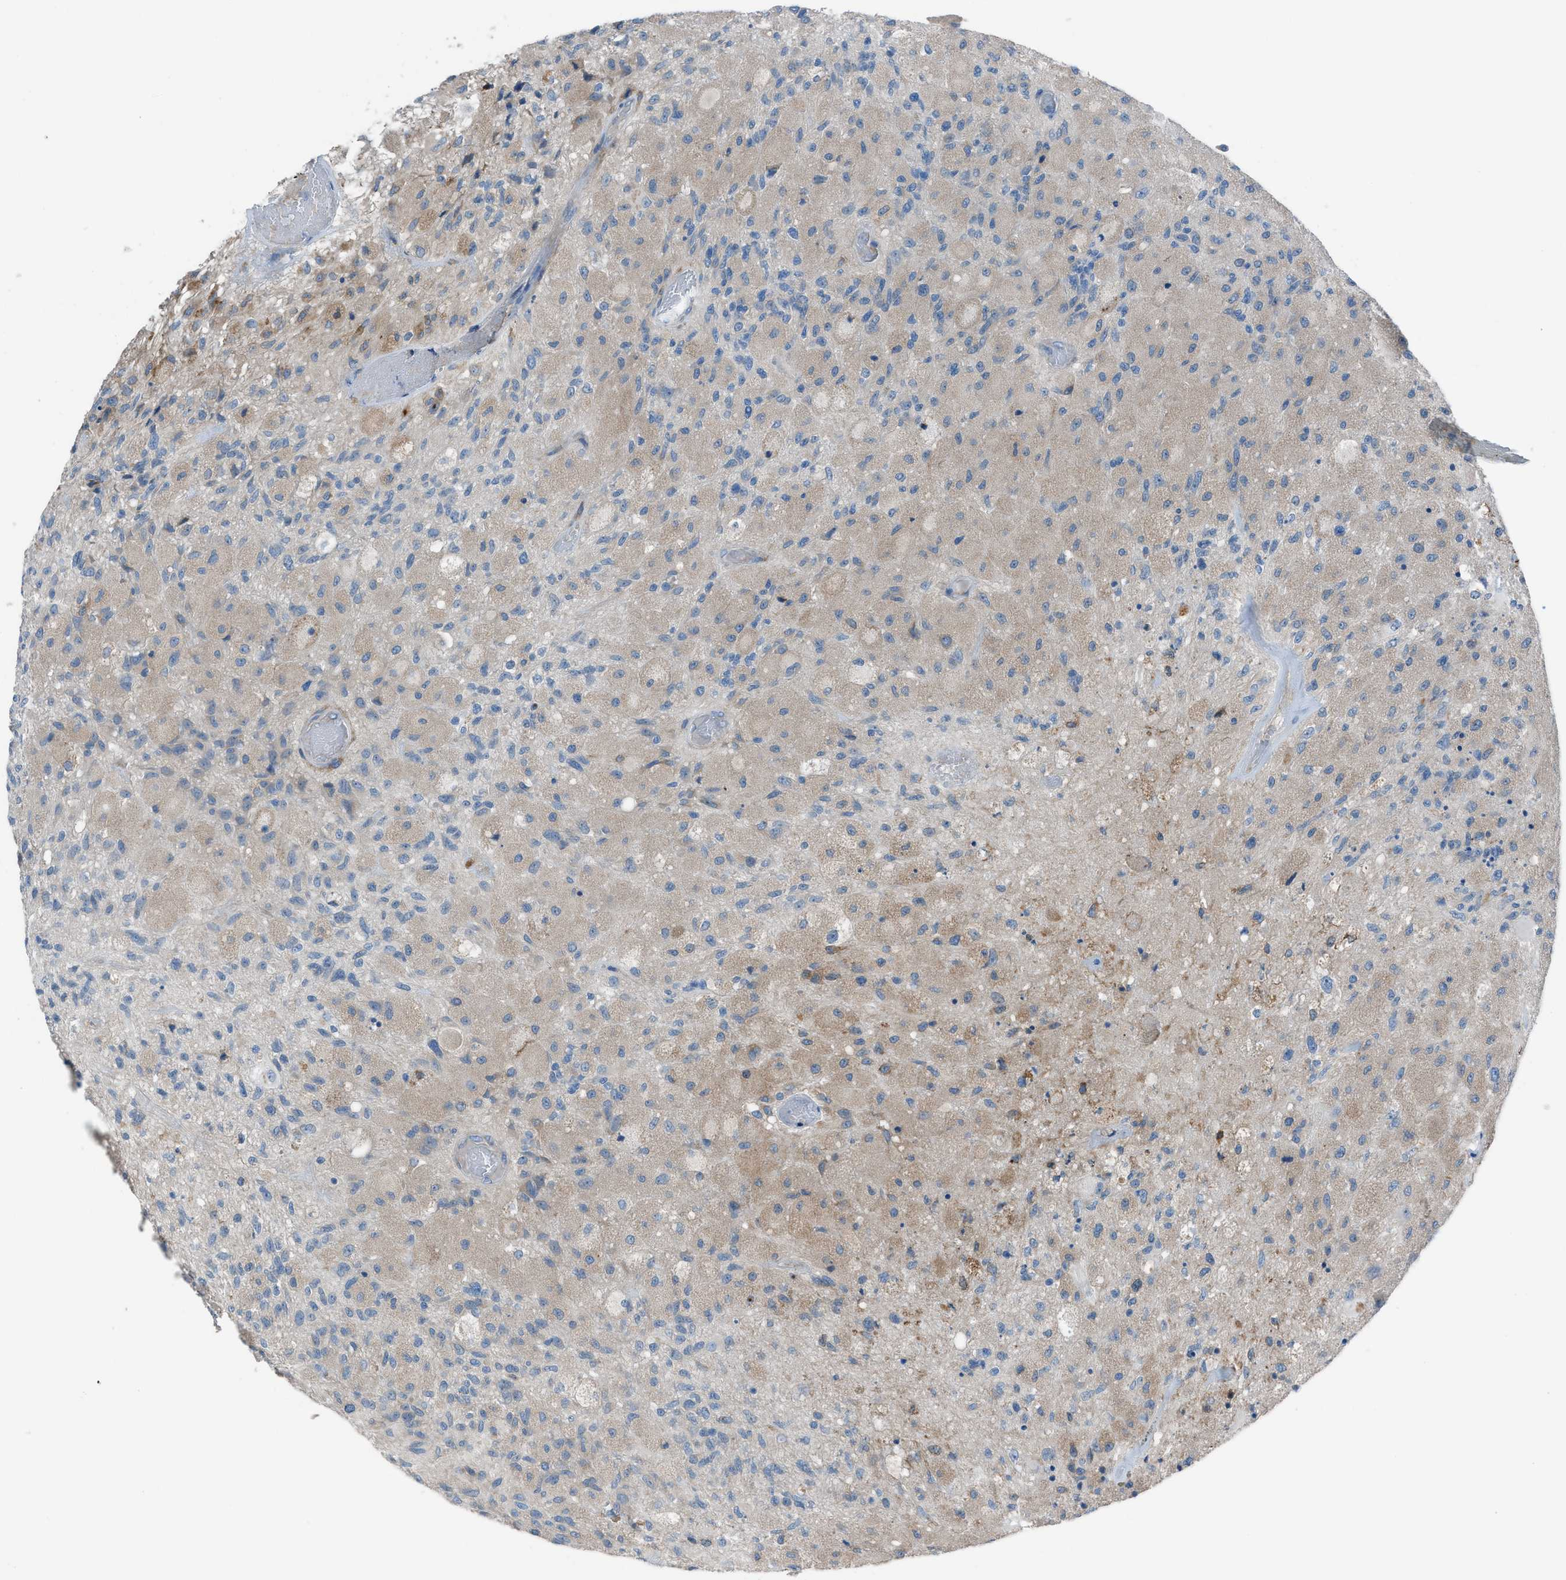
{"staining": {"intensity": "weak", "quantity": "<25%", "location": "cytoplasmic/membranous"}, "tissue": "glioma", "cell_type": "Tumor cells", "image_type": "cancer", "snomed": [{"axis": "morphology", "description": "Normal tissue, NOS"}, {"axis": "morphology", "description": "Glioma, malignant, High grade"}, {"axis": "topography", "description": "Cerebral cortex"}], "caption": "A high-resolution photomicrograph shows IHC staining of glioma, which exhibits no significant expression in tumor cells.", "gene": "HEG1", "patient": {"sex": "male", "age": 77}}